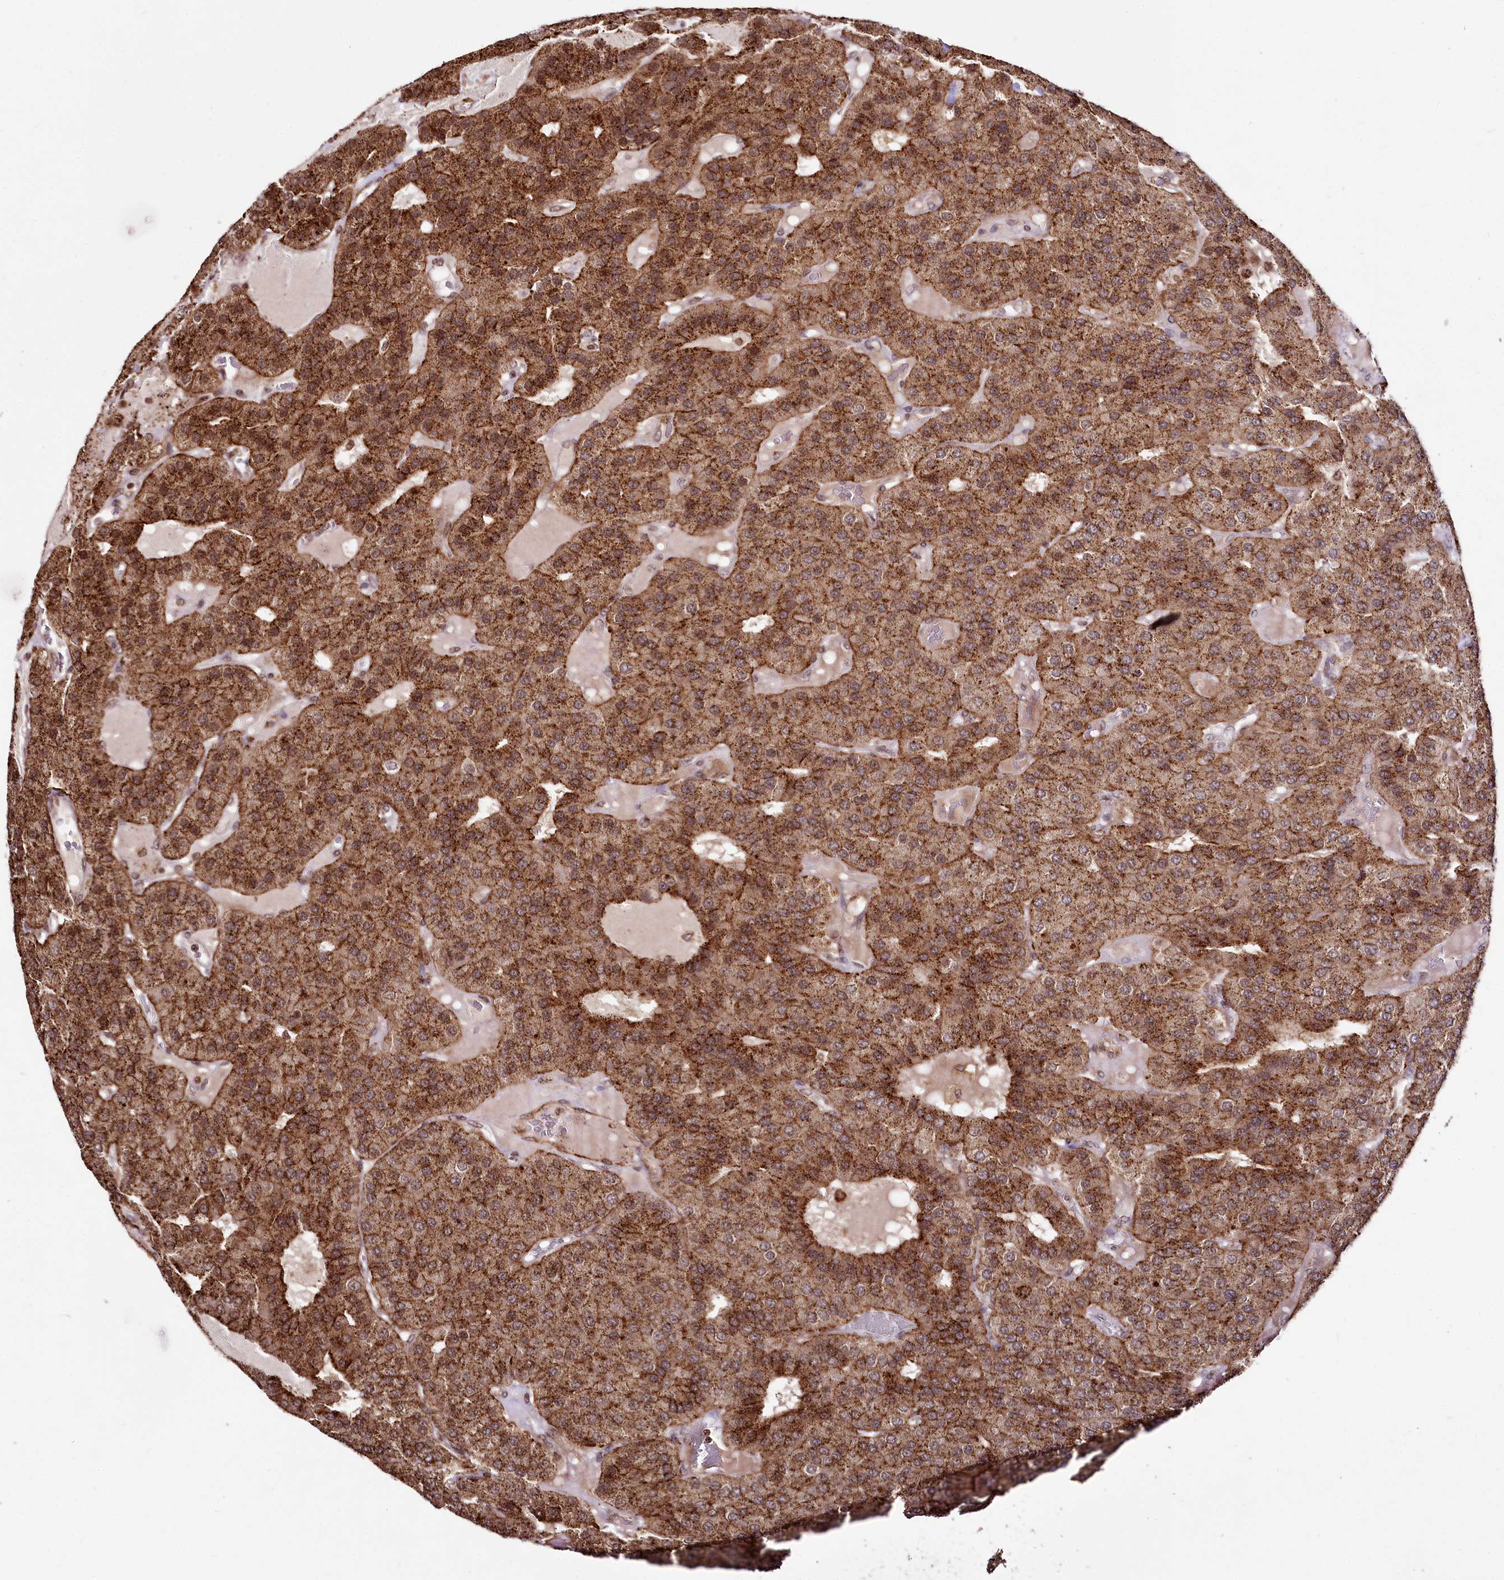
{"staining": {"intensity": "strong", "quantity": ">75%", "location": "cytoplasmic/membranous,nuclear"}, "tissue": "parathyroid gland", "cell_type": "Glandular cells", "image_type": "normal", "snomed": [{"axis": "morphology", "description": "Normal tissue, NOS"}, {"axis": "morphology", "description": "Adenoma, NOS"}, {"axis": "topography", "description": "Parathyroid gland"}], "caption": "Protein expression analysis of benign parathyroid gland displays strong cytoplasmic/membranous,nuclear positivity in approximately >75% of glandular cells. (IHC, brightfield microscopy, high magnification).", "gene": "HOXC8", "patient": {"sex": "female", "age": 86}}